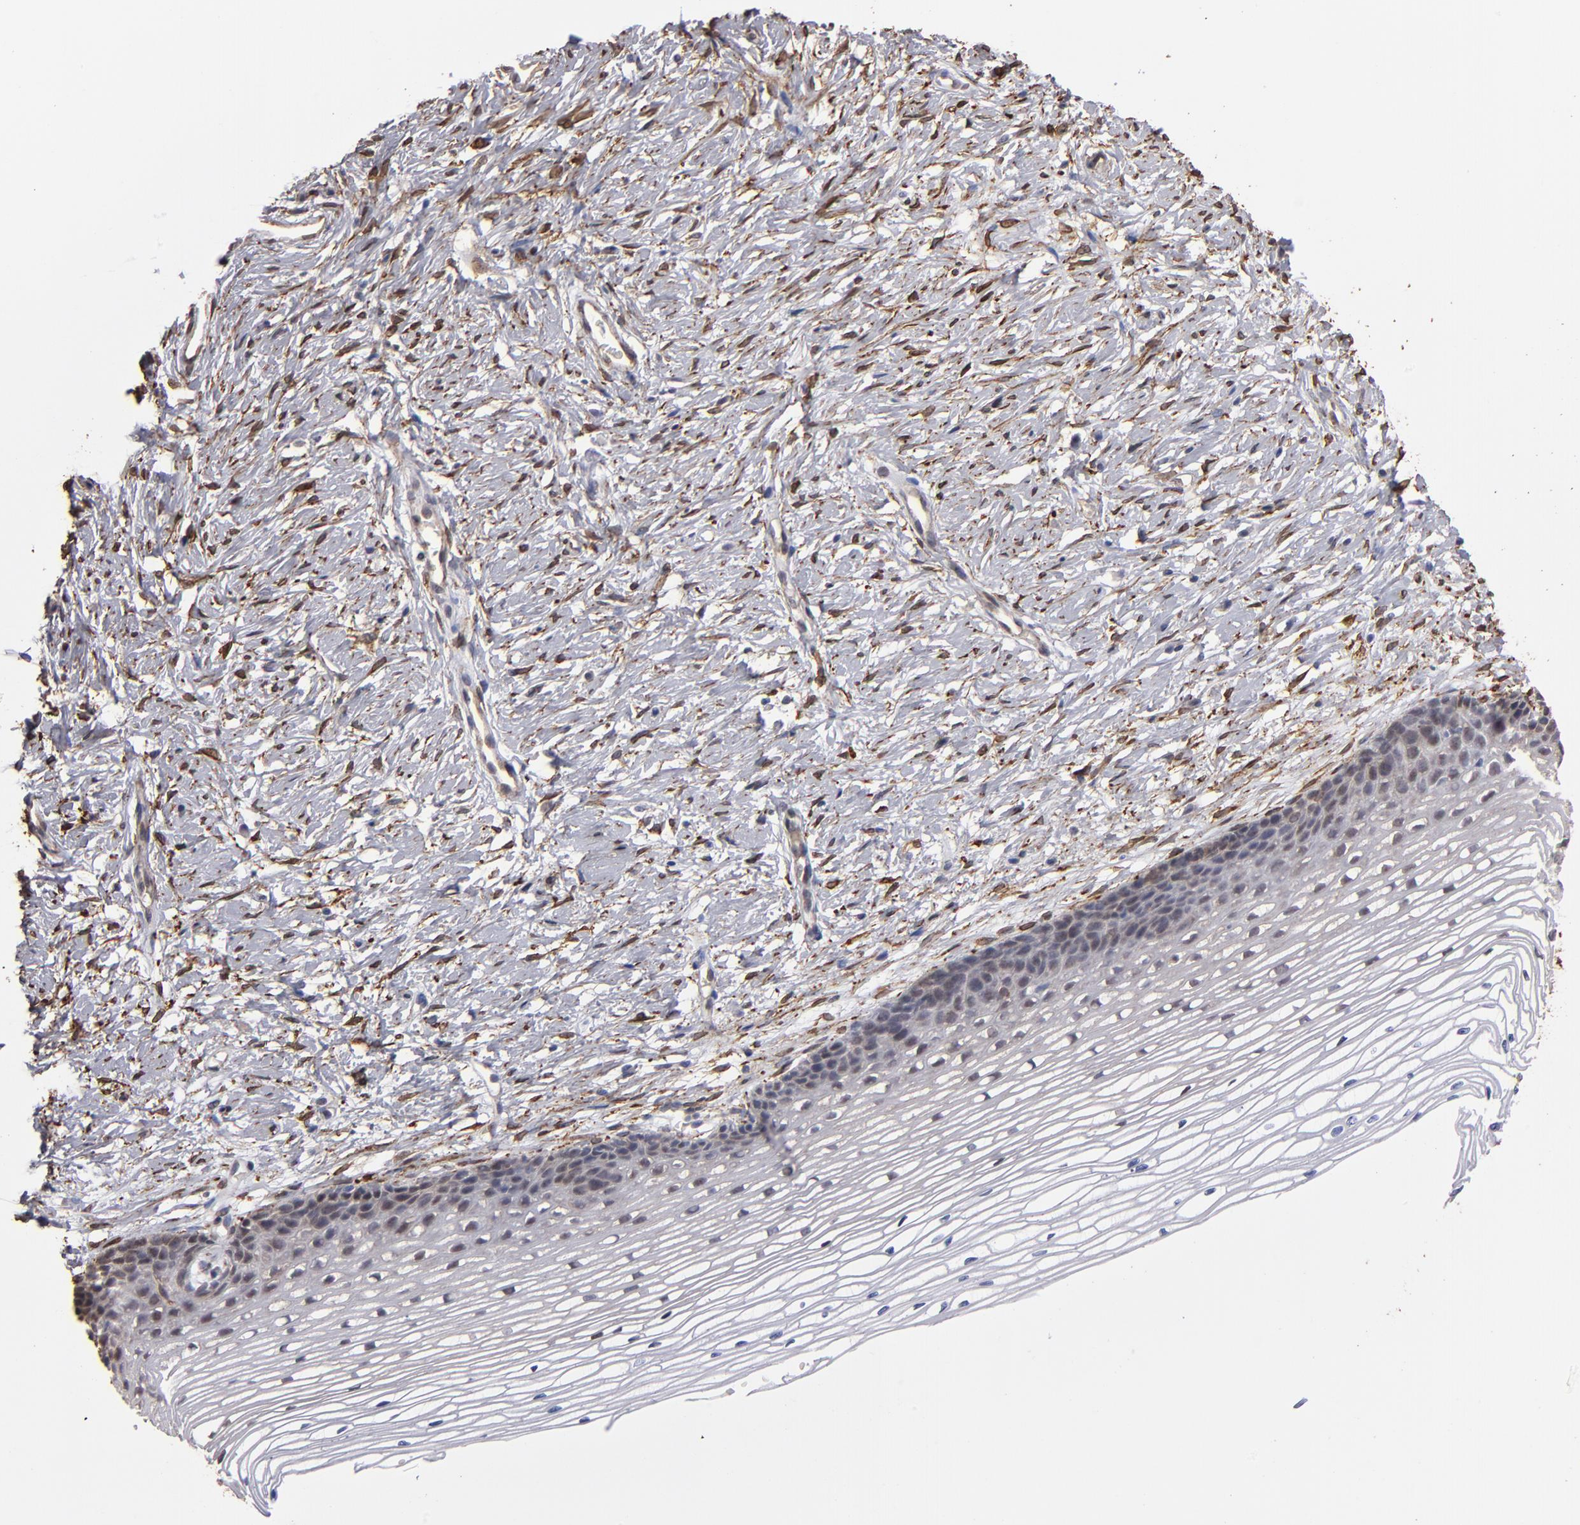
{"staining": {"intensity": "moderate", "quantity": ">75%", "location": "cytoplasmic/membranous"}, "tissue": "cervix", "cell_type": "Glandular cells", "image_type": "normal", "snomed": [{"axis": "morphology", "description": "Normal tissue, NOS"}, {"axis": "topography", "description": "Cervix"}], "caption": "Brown immunohistochemical staining in unremarkable cervix exhibits moderate cytoplasmic/membranous expression in approximately >75% of glandular cells. The staining was performed using DAB, with brown indicating positive protein expression. Nuclei are stained blue with hematoxylin.", "gene": "PGRMC1", "patient": {"sex": "female", "age": 77}}